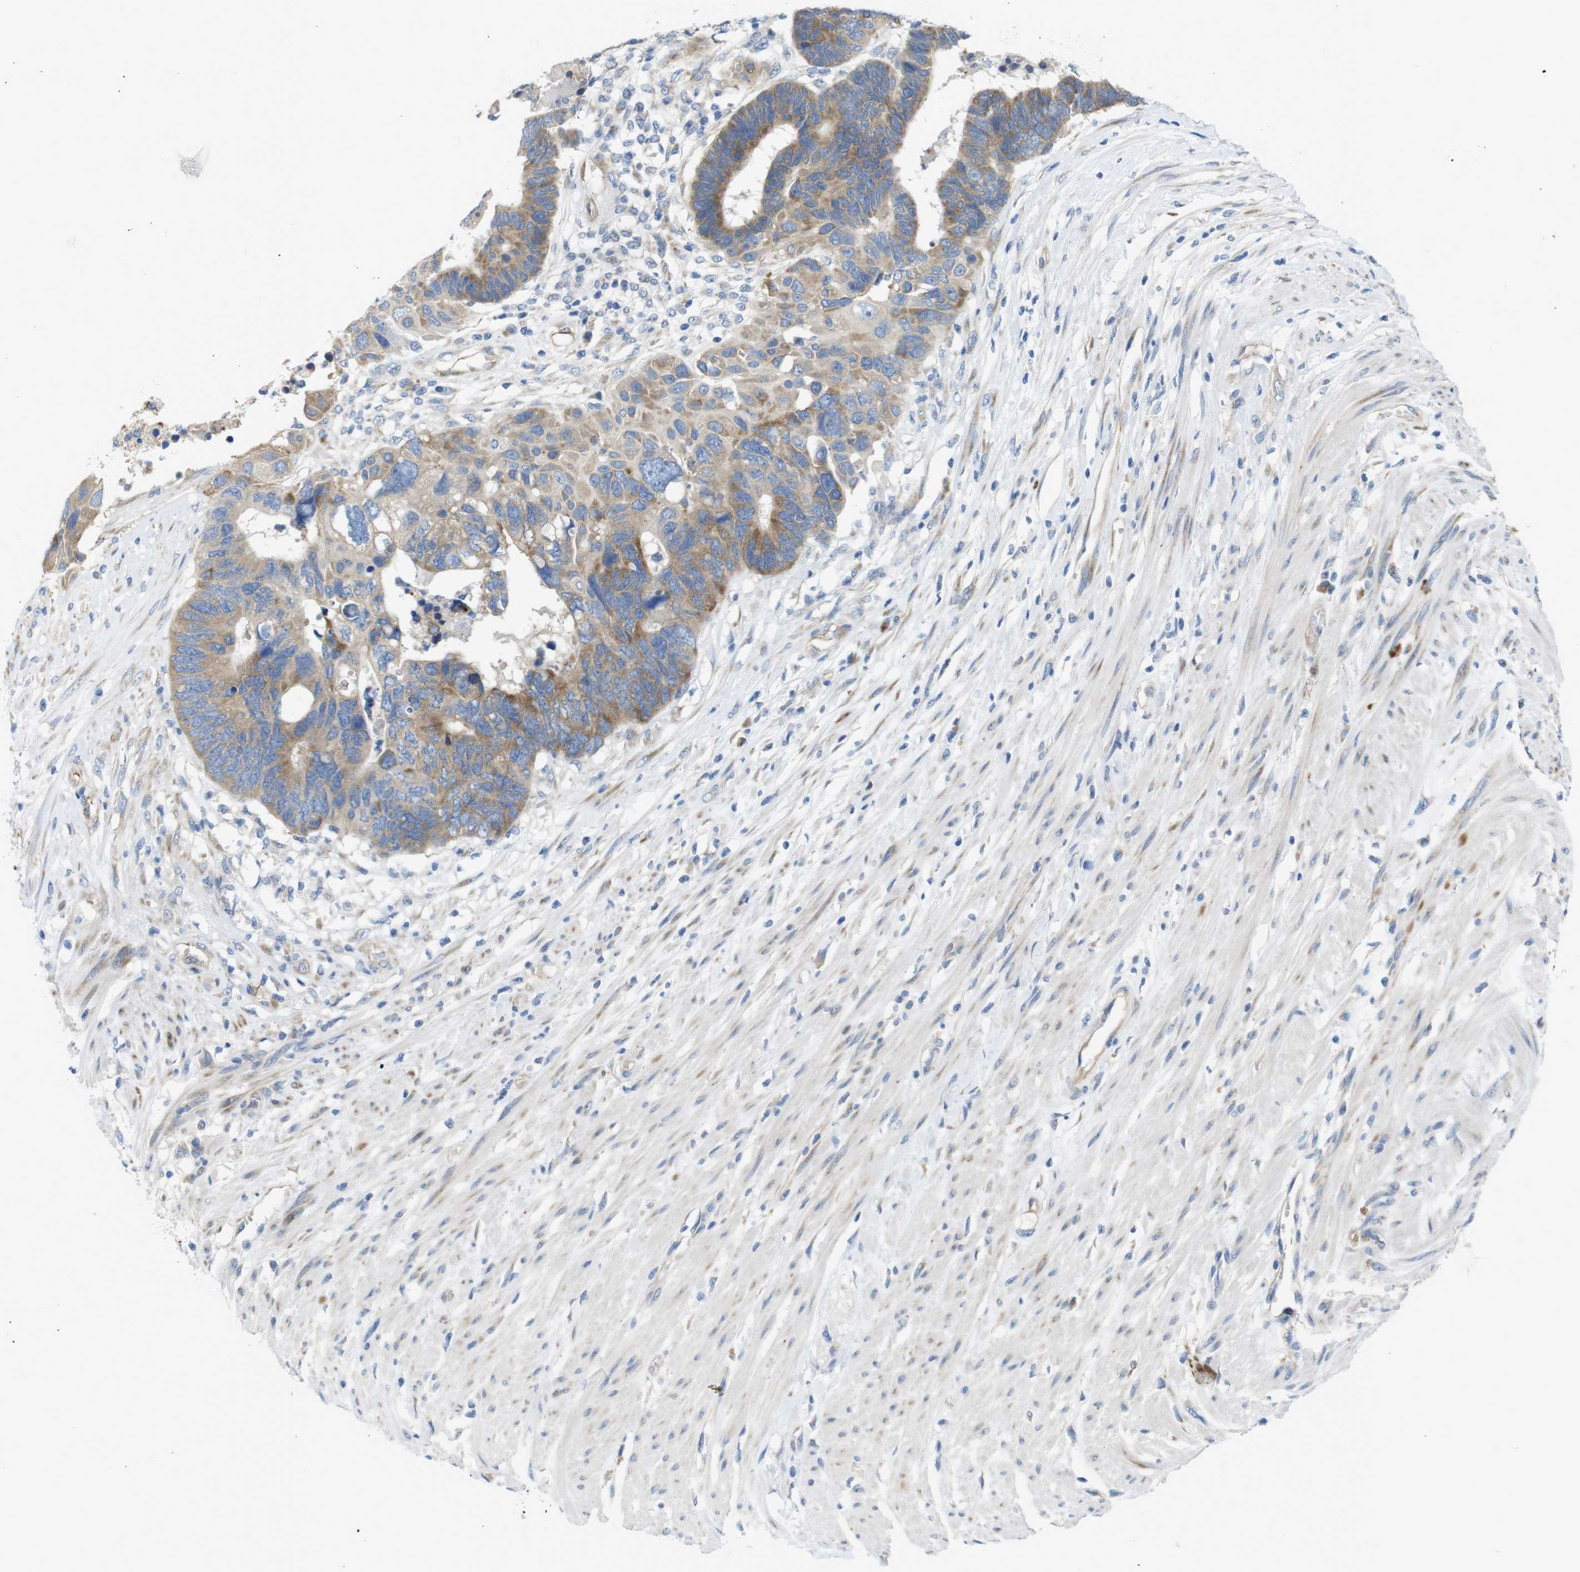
{"staining": {"intensity": "weak", "quantity": ">75%", "location": "cytoplasmic/membranous"}, "tissue": "colorectal cancer", "cell_type": "Tumor cells", "image_type": "cancer", "snomed": [{"axis": "morphology", "description": "Adenocarcinoma, NOS"}, {"axis": "topography", "description": "Rectum"}], "caption": "Protein staining of adenocarcinoma (colorectal) tissue displays weak cytoplasmic/membranous expression in about >75% of tumor cells.", "gene": "TMEM234", "patient": {"sex": "male", "age": 51}}